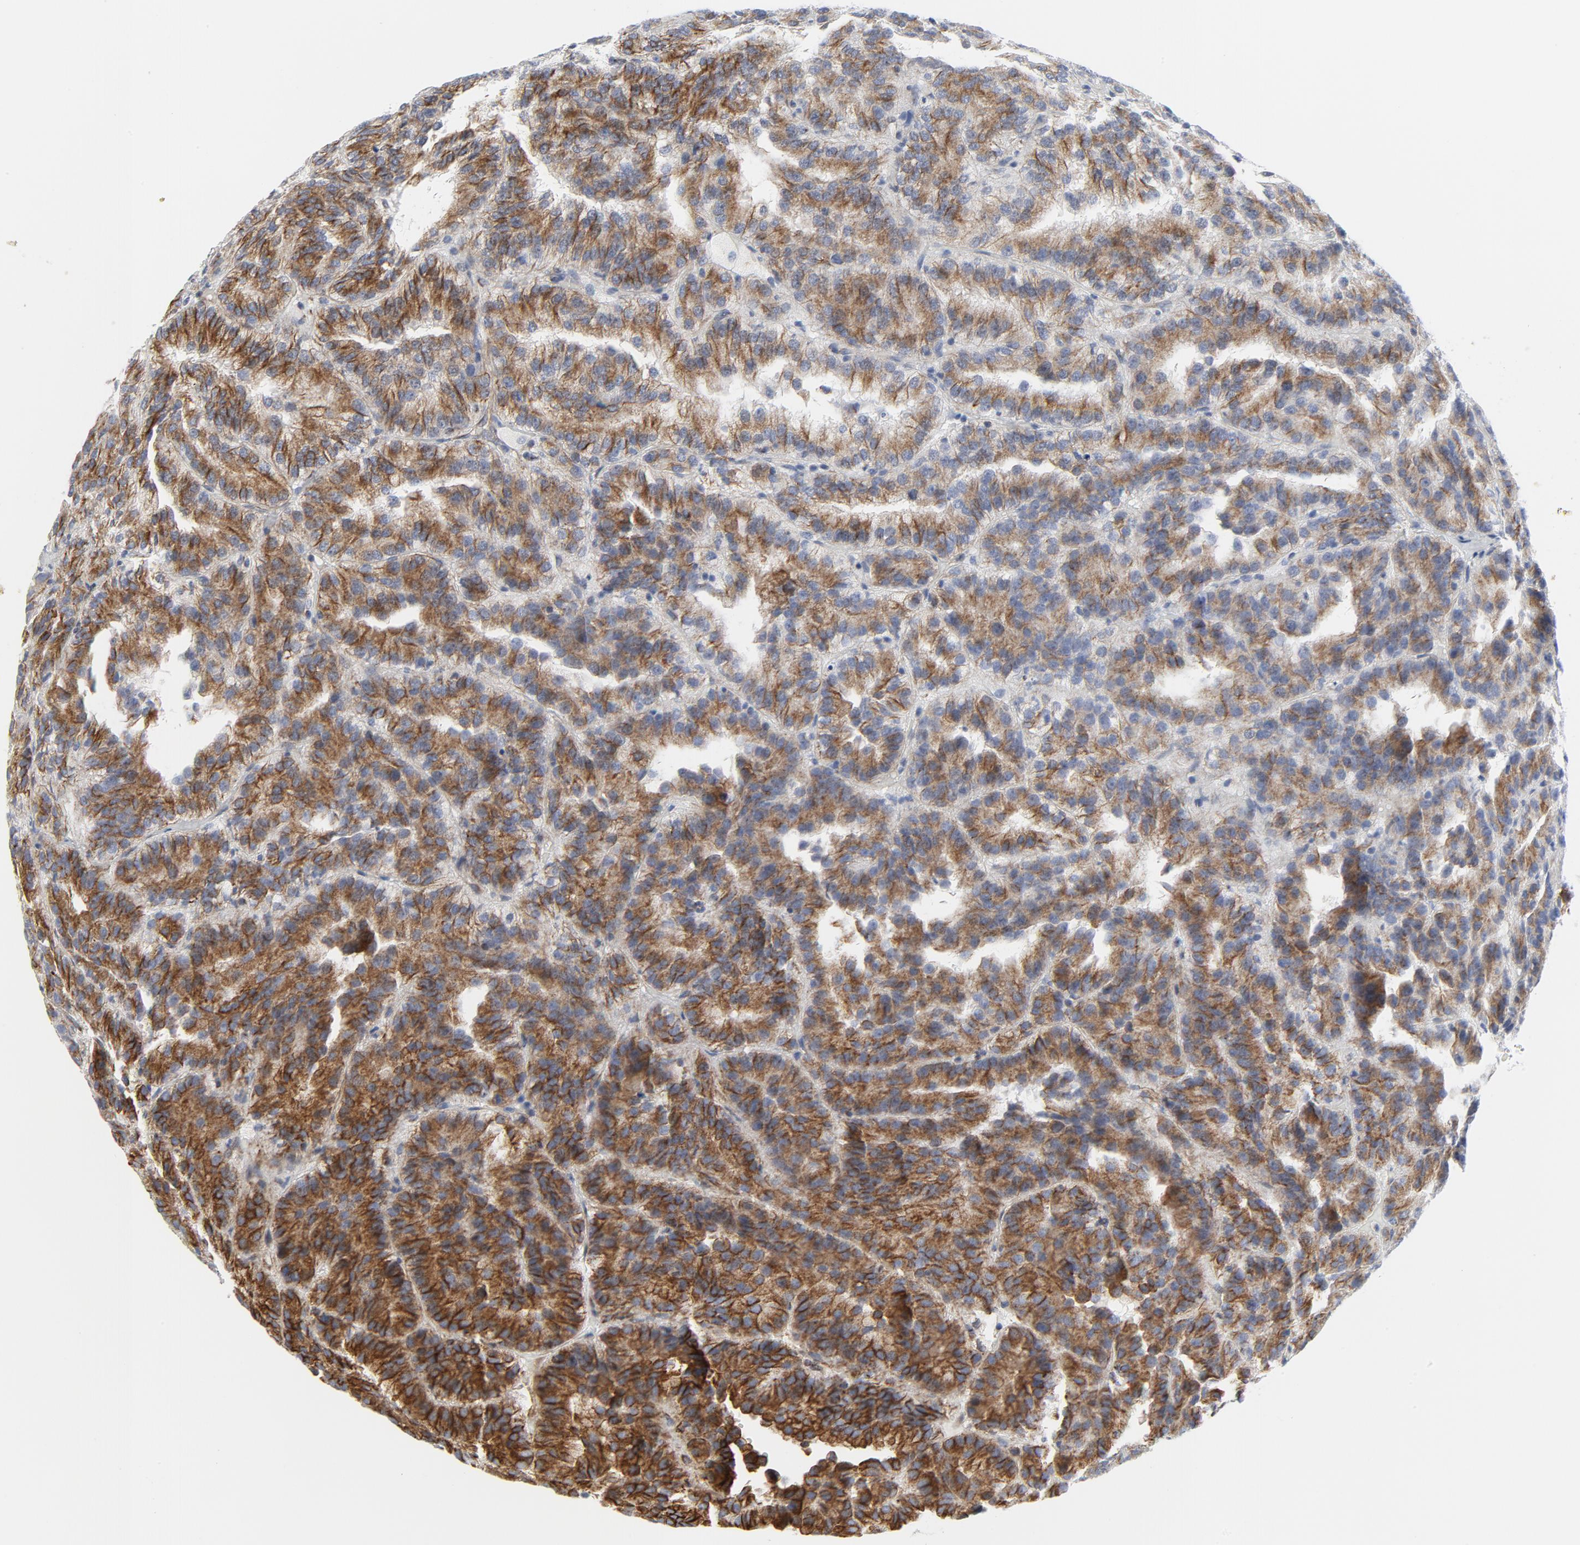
{"staining": {"intensity": "moderate", "quantity": ">75%", "location": "cytoplasmic/membranous"}, "tissue": "renal cancer", "cell_type": "Tumor cells", "image_type": "cancer", "snomed": [{"axis": "morphology", "description": "Adenocarcinoma, NOS"}, {"axis": "topography", "description": "Kidney"}], "caption": "This micrograph demonstrates immunohistochemistry (IHC) staining of adenocarcinoma (renal), with medium moderate cytoplasmic/membranous staining in about >75% of tumor cells.", "gene": "TUBB1", "patient": {"sex": "male", "age": 46}}